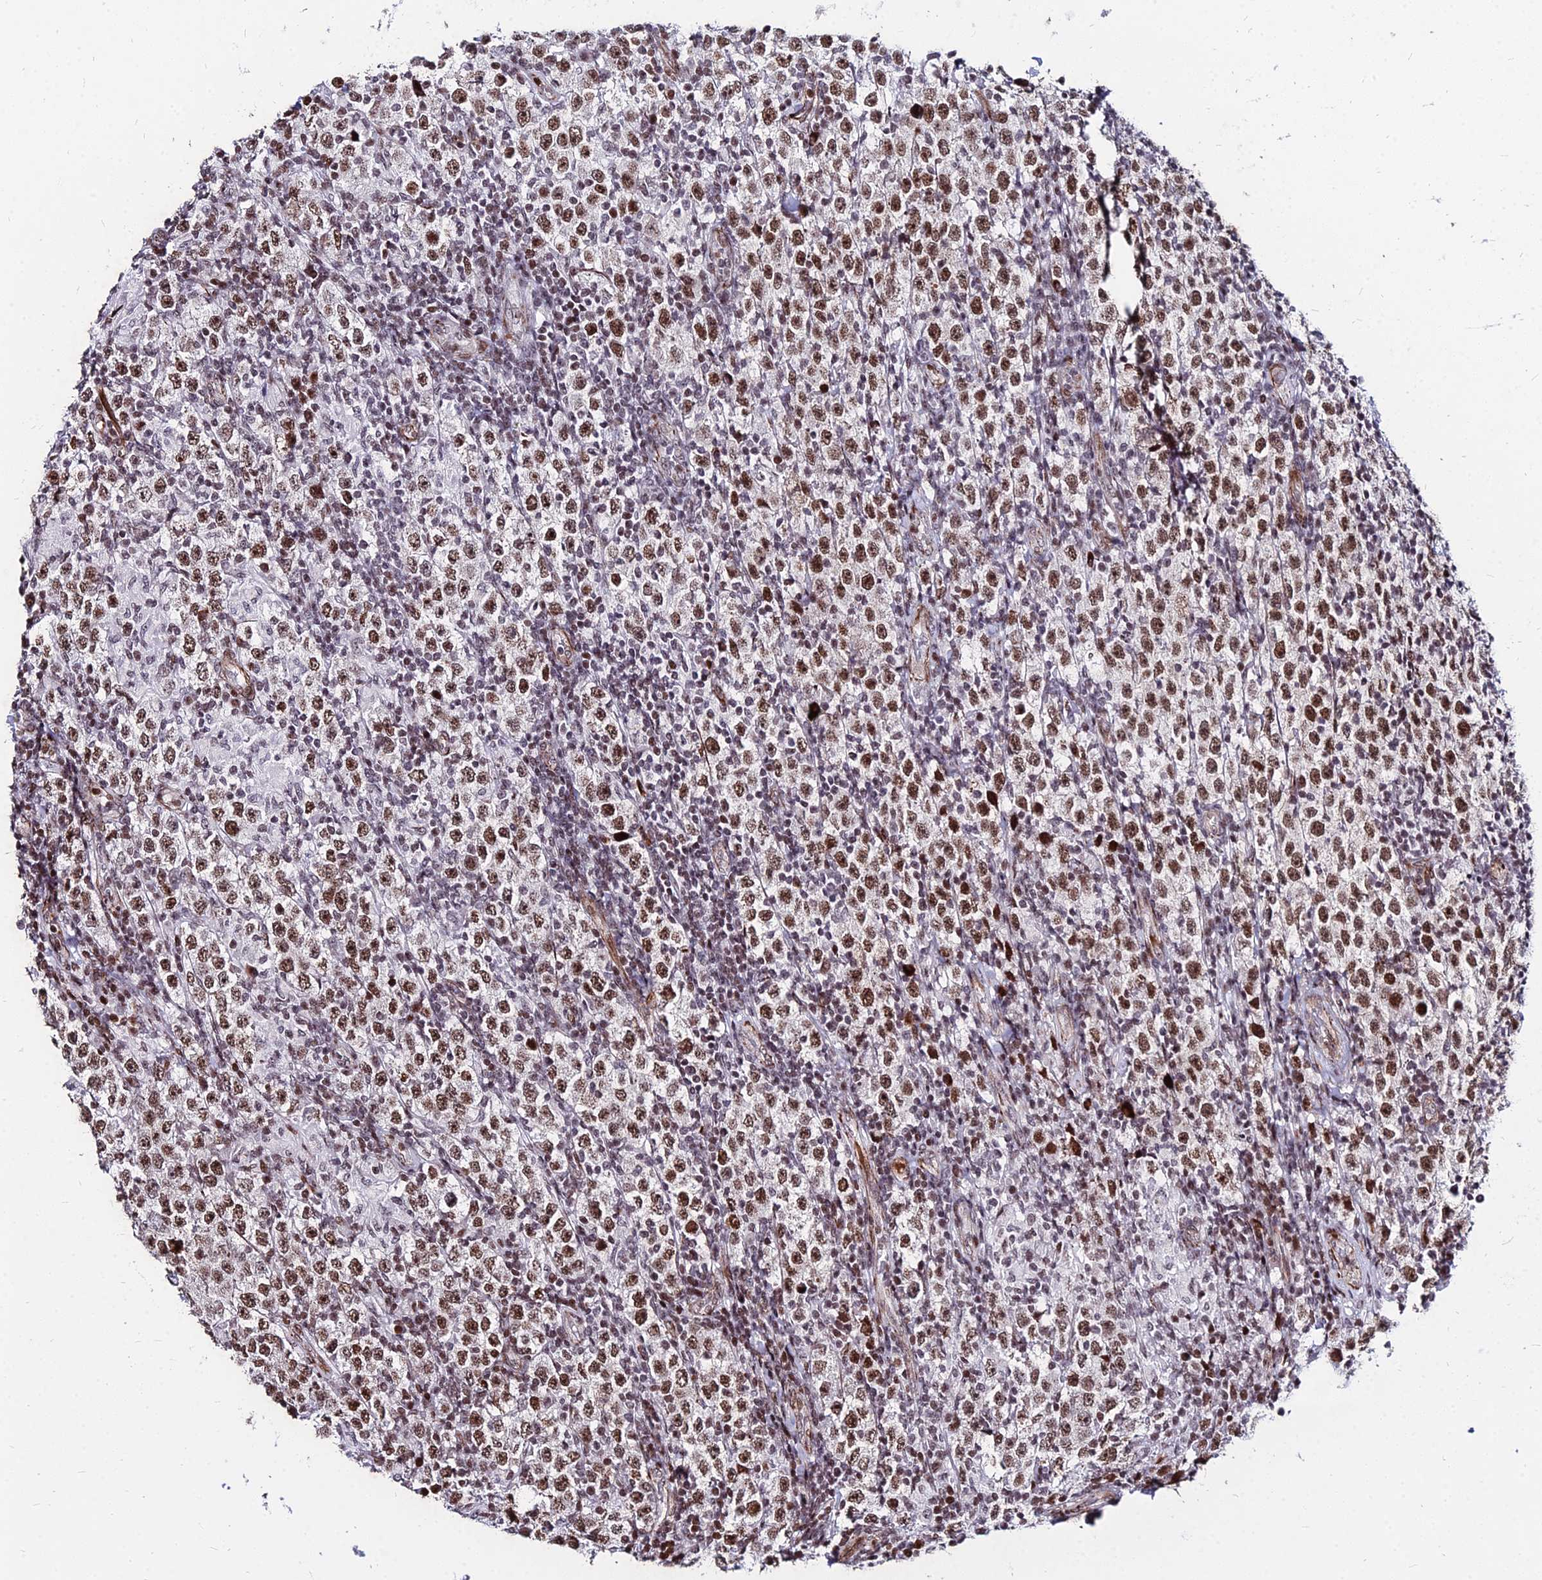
{"staining": {"intensity": "moderate", "quantity": ">75%", "location": "nuclear"}, "tissue": "testis cancer", "cell_type": "Tumor cells", "image_type": "cancer", "snomed": [{"axis": "morphology", "description": "Normal tissue, NOS"}, {"axis": "morphology", "description": "Urothelial carcinoma, High grade"}, {"axis": "morphology", "description": "Seminoma, NOS"}, {"axis": "morphology", "description": "Carcinoma, Embryonal, NOS"}, {"axis": "topography", "description": "Urinary bladder"}, {"axis": "topography", "description": "Testis"}], "caption": "The micrograph displays immunohistochemical staining of testis cancer (urothelial carcinoma (high-grade)). There is moderate nuclear expression is identified in about >75% of tumor cells.", "gene": "NYAP2", "patient": {"sex": "male", "age": 41}}